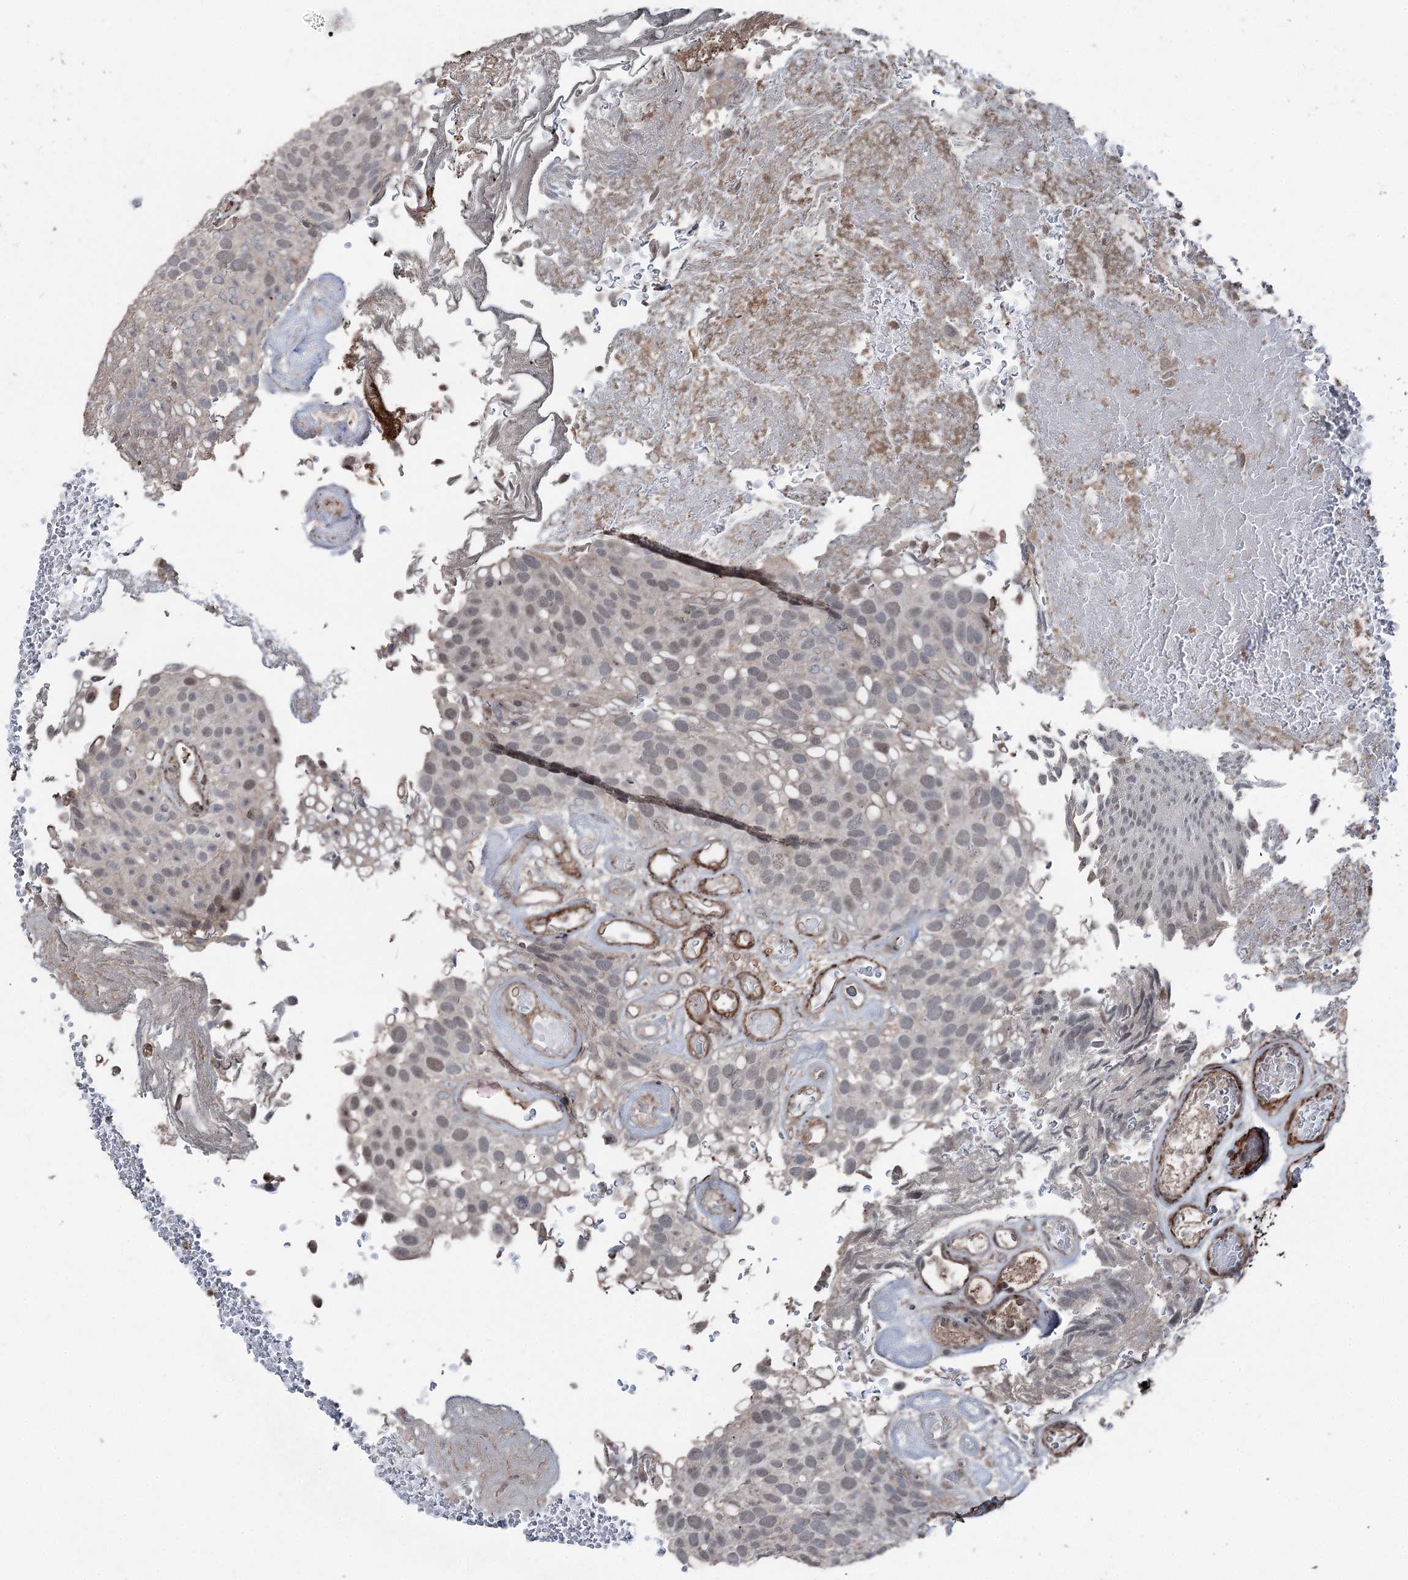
{"staining": {"intensity": "weak", "quantity": "<25%", "location": "nuclear"}, "tissue": "urothelial cancer", "cell_type": "Tumor cells", "image_type": "cancer", "snomed": [{"axis": "morphology", "description": "Urothelial carcinoma, Low grade"}, {"axis": "topography", "description": "Urinary bladder"}], "caption": "Immunohistochemistry (IHC) image of neoplastic tissue: human low-grade urothelial carcinoma stained with DAB (3,3'-diaminobenzidine) shows no significant protein staining in tumor cells.", "gene": "CCDC82", "patient": {"sex": "male", "age": 78}}